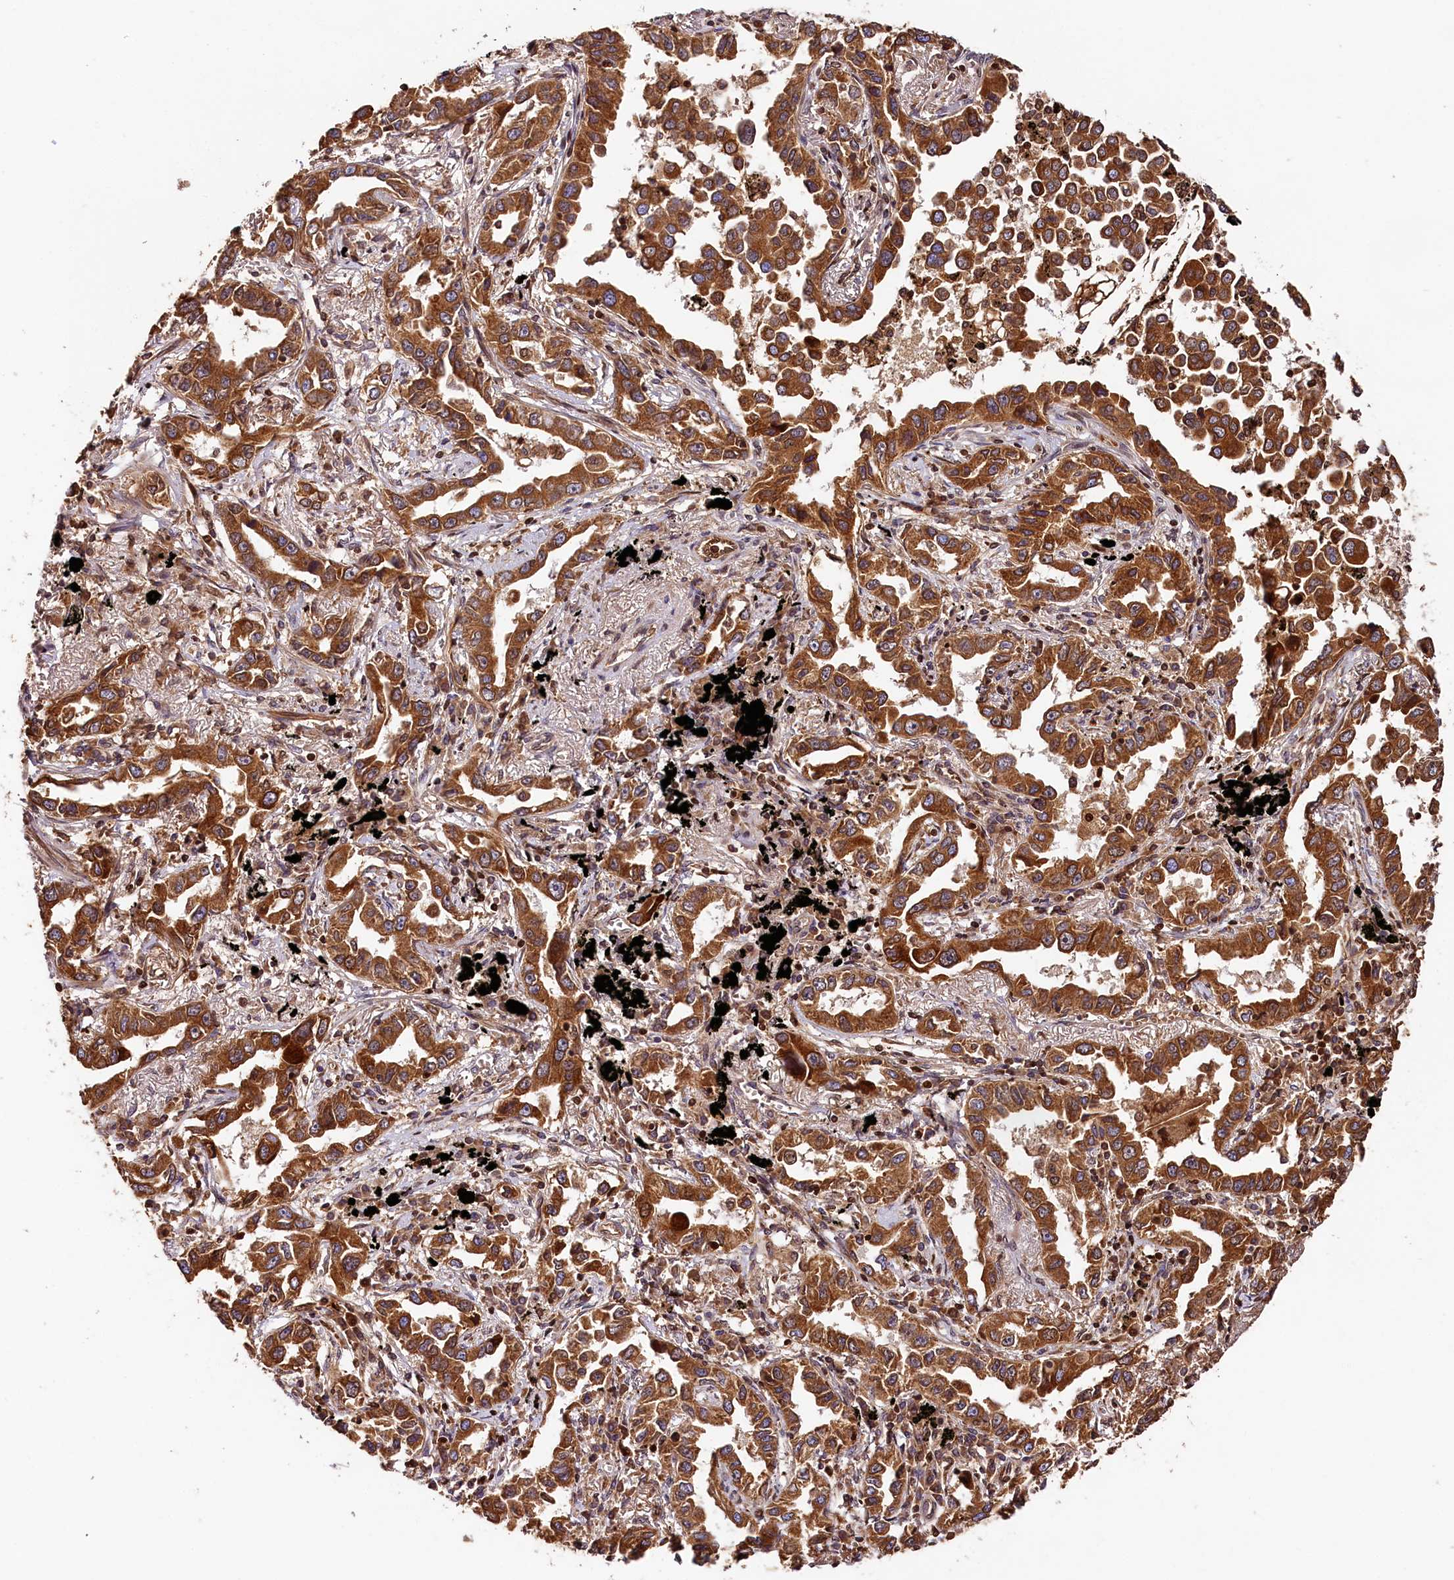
{"staining": {"intensity": "strong", "quantity": ">75%", "location": "cytoplasmic/membranous"}, "tissue": "lung cancer", "cell_type": "Tumor cells", "image_type": "cancer", "snomed": [{"axis": "morphology", "description": "Adenocarcinoma, NOS"}, {"axis": "topography", "description": "Lung"}], "caption": "A high amount of strong cytoplasmic/membranous staining is seen in about >75% of tumor cells in lung cancer tissue.", "gene": "HMOX2", "patient": {"sex": "male", "age": 67}}